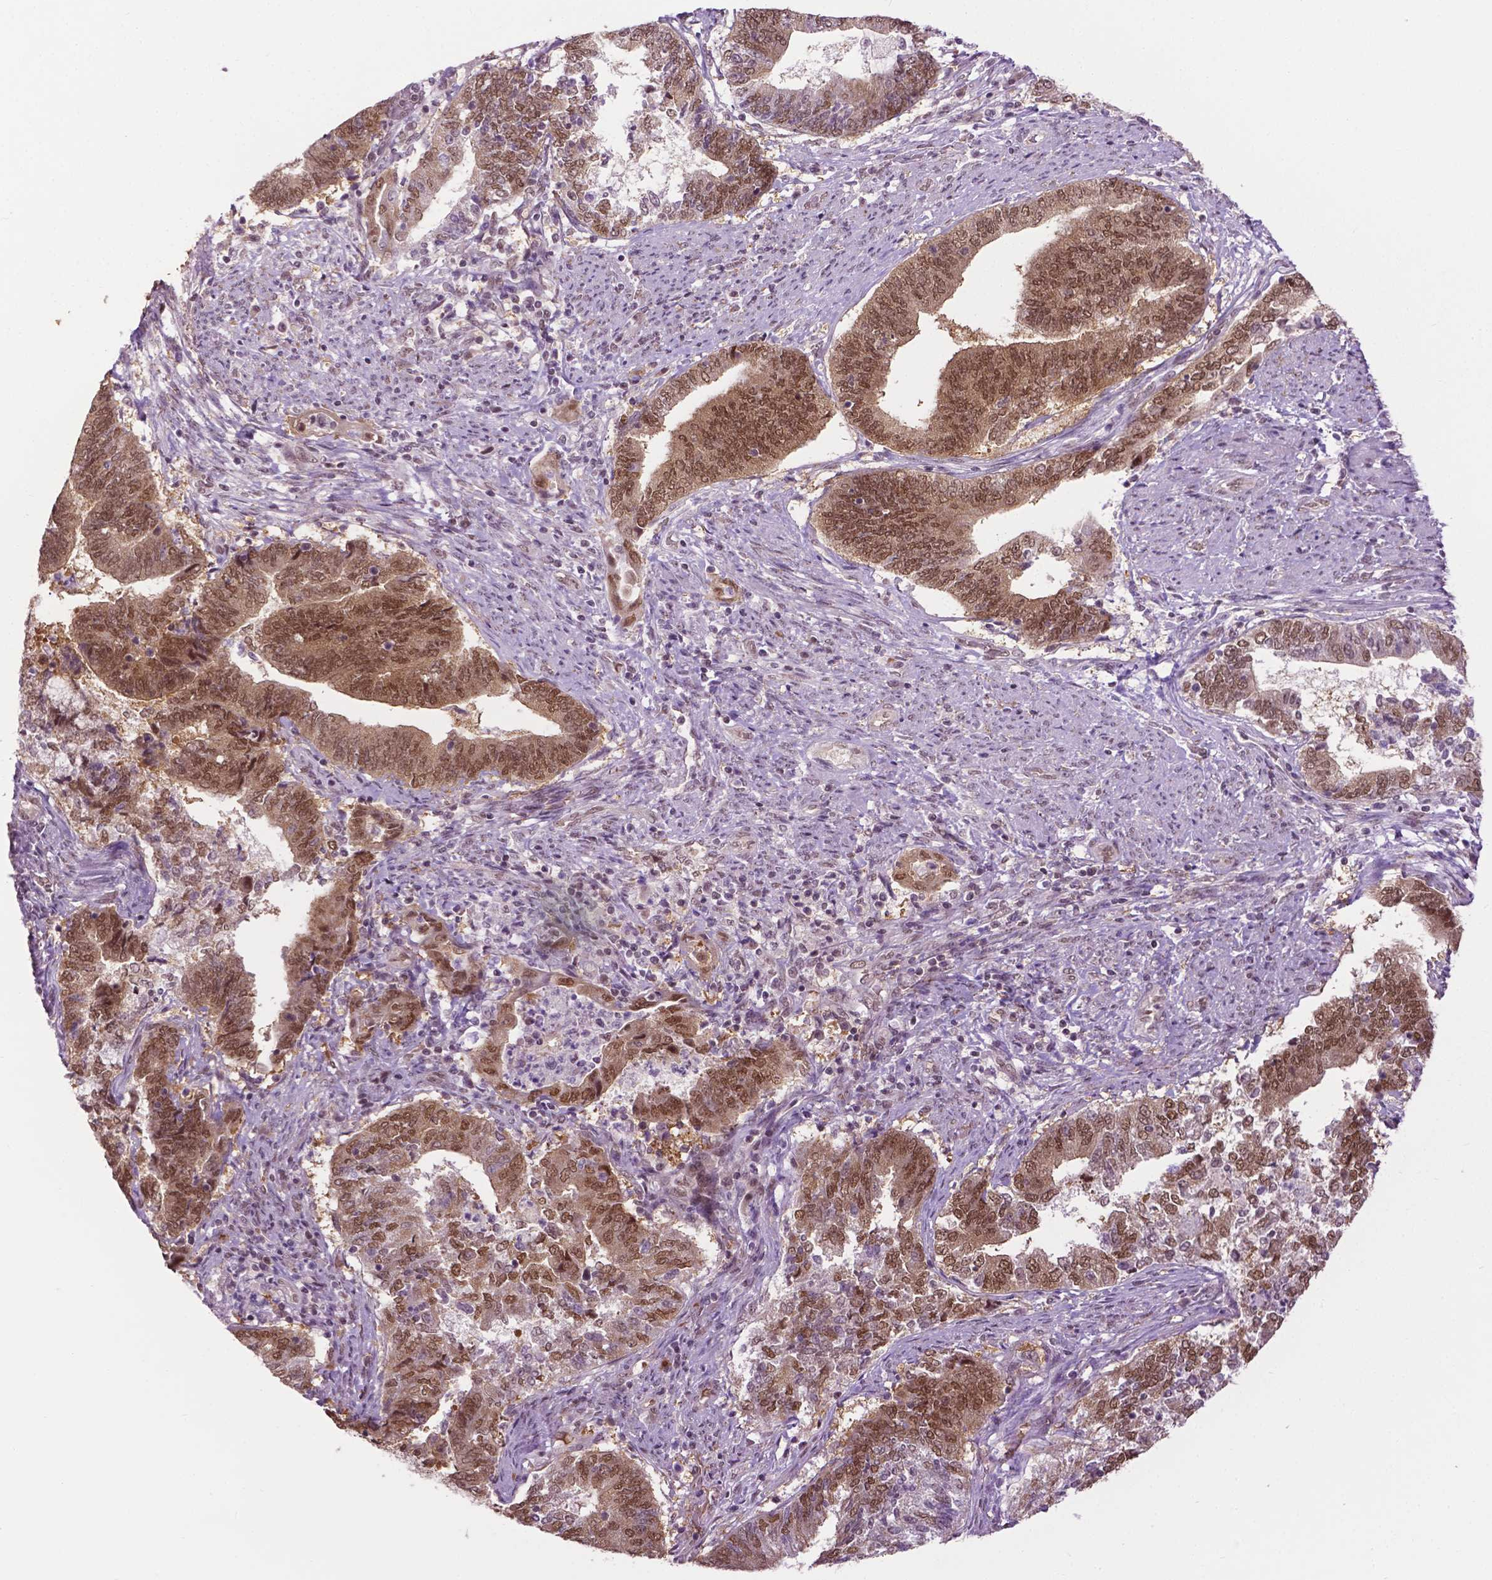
{"staining": {"intensity": "moderate", "quantity": ">75%", "location": "nuclear"}, "tissue": "endometrial cancer", "cell_type": "Tumor cells", "image_type": "cancer", "snomed": [{"axis": "morphology", "description": "Adenocarcinoma, NOS"}, {"axis": "topography", "description": "Endometrium"}], "caption": "Endometrial cancer stained with a brown dye demonstrates moderate nuclear positive expression in about >75% of tumor cells.", "gene": "UBQLN4", "patient": {"sex": "female", "age": 65}}